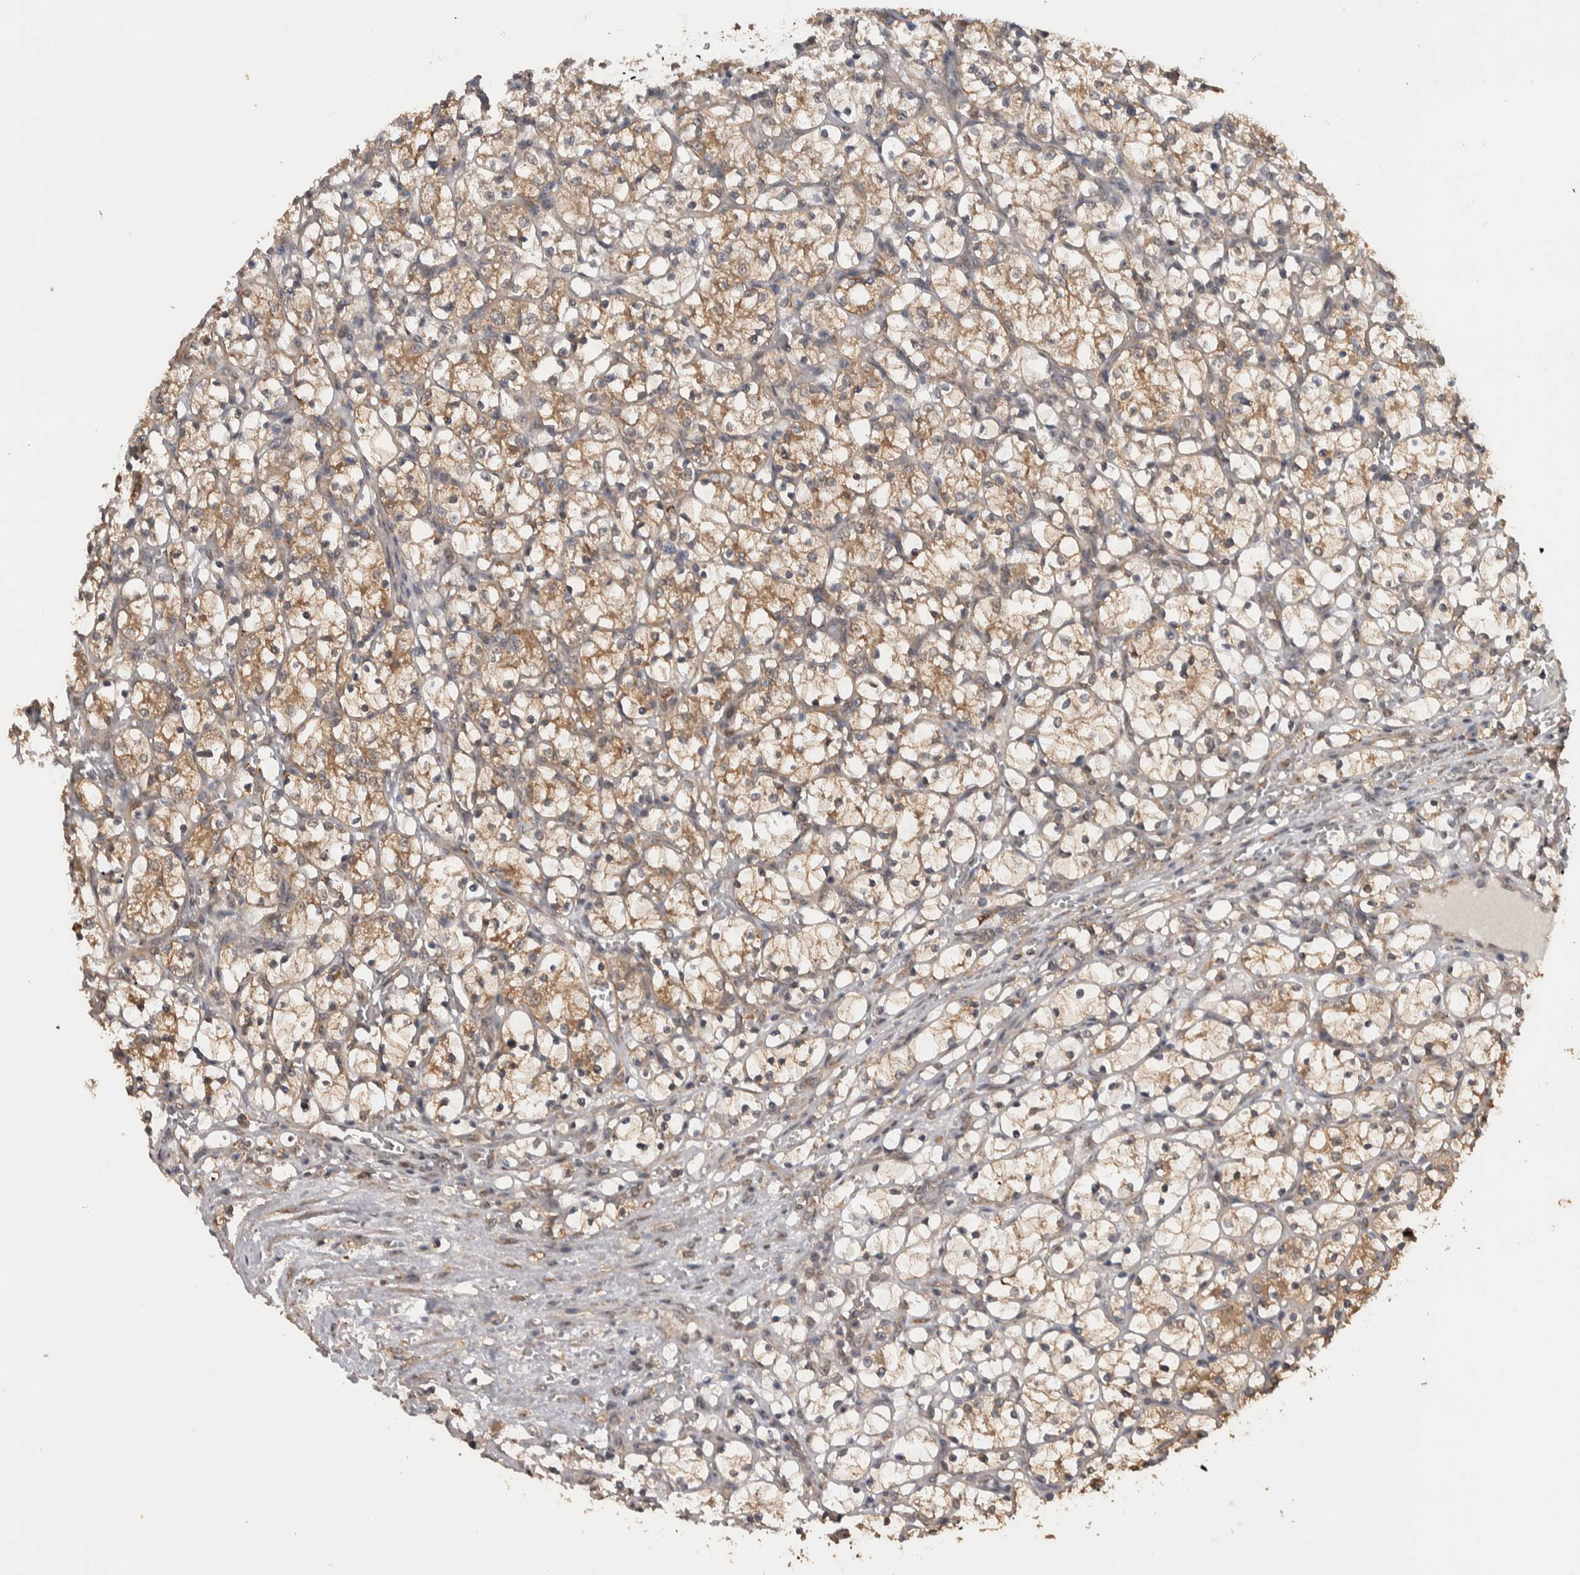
{"staining": {"intensity": "weak", "quantity": ">75%", "location": "cytoplasmic/membranous"}, "tissue": "renal cancer", "cell_type": "Tumor cells", "image_type": "cancer", "snomed": [{"axis": "morphology", "description": "Adenocarcinoma, NOS"}, {"axis": "topography", "description": "Kidney"}], "caption": "A histopathology image of human renal cancer (adenocarcinoma) stained for a protein reveals weak cytoplasmic/membranous brown staining in tumor cells.", "gene": "DVL2", "patient": {"sex": "female", "age": 69}}